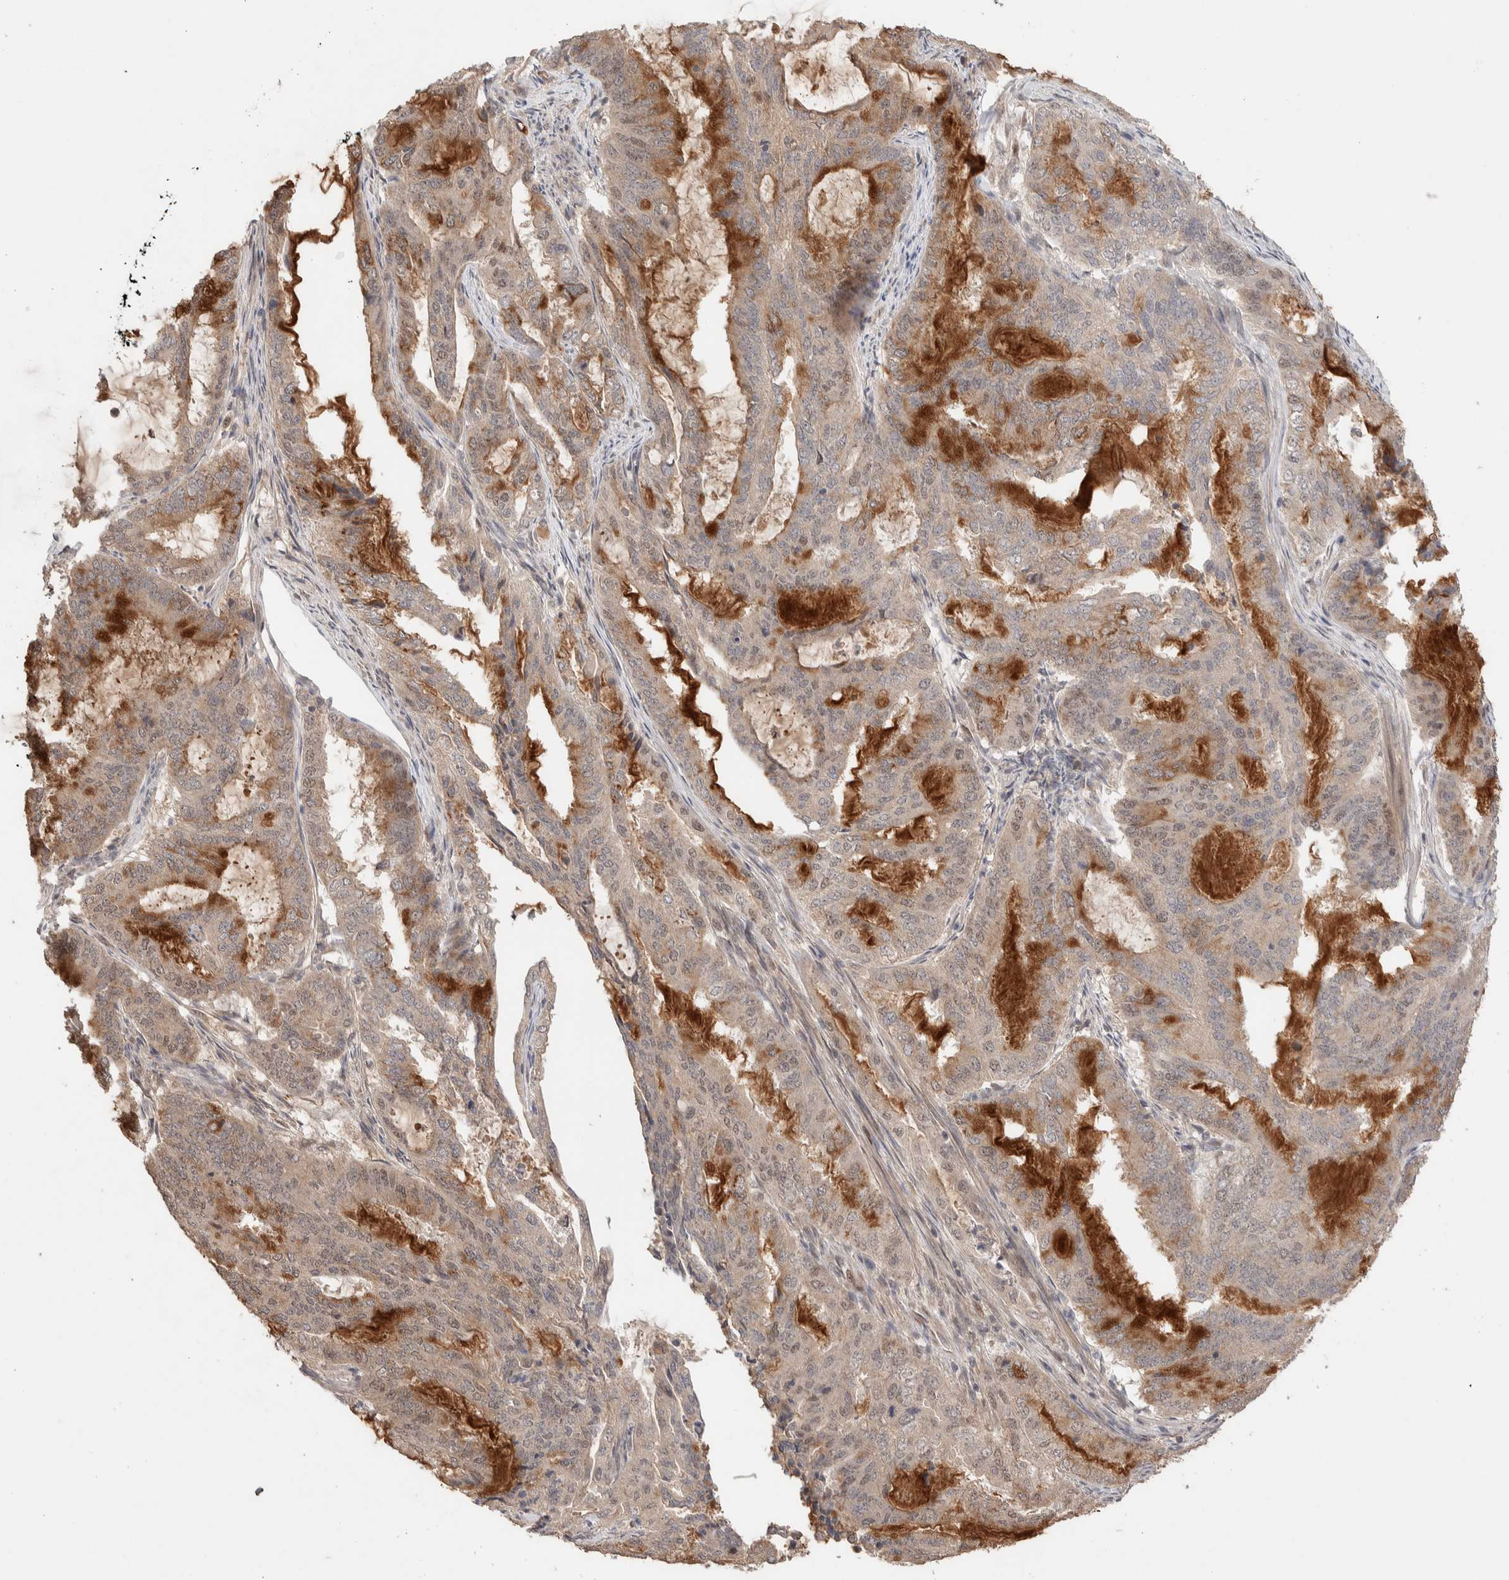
{"staining": {"intensity": "weak", "quantity": "25%-75%", "location": "cytoplasmic/membranous"}, "tissue": "endometrial cancer", "cell_type": "Tumor cells", "image_type": "cancer", "snomed": [{"axis": "morphology", "description": "Adenocarcinoma, NOS"}, {"axis": "topography", "description": "Endometrium"}], "caption": "Immunohistochemical staining of human endometrial cancer shows weak cytoplasmic/membranous protein positivity in about 25%-75% of tumor cells.", "gene": "PRDM15", "patient": {"sex": "female", "age": 51}}